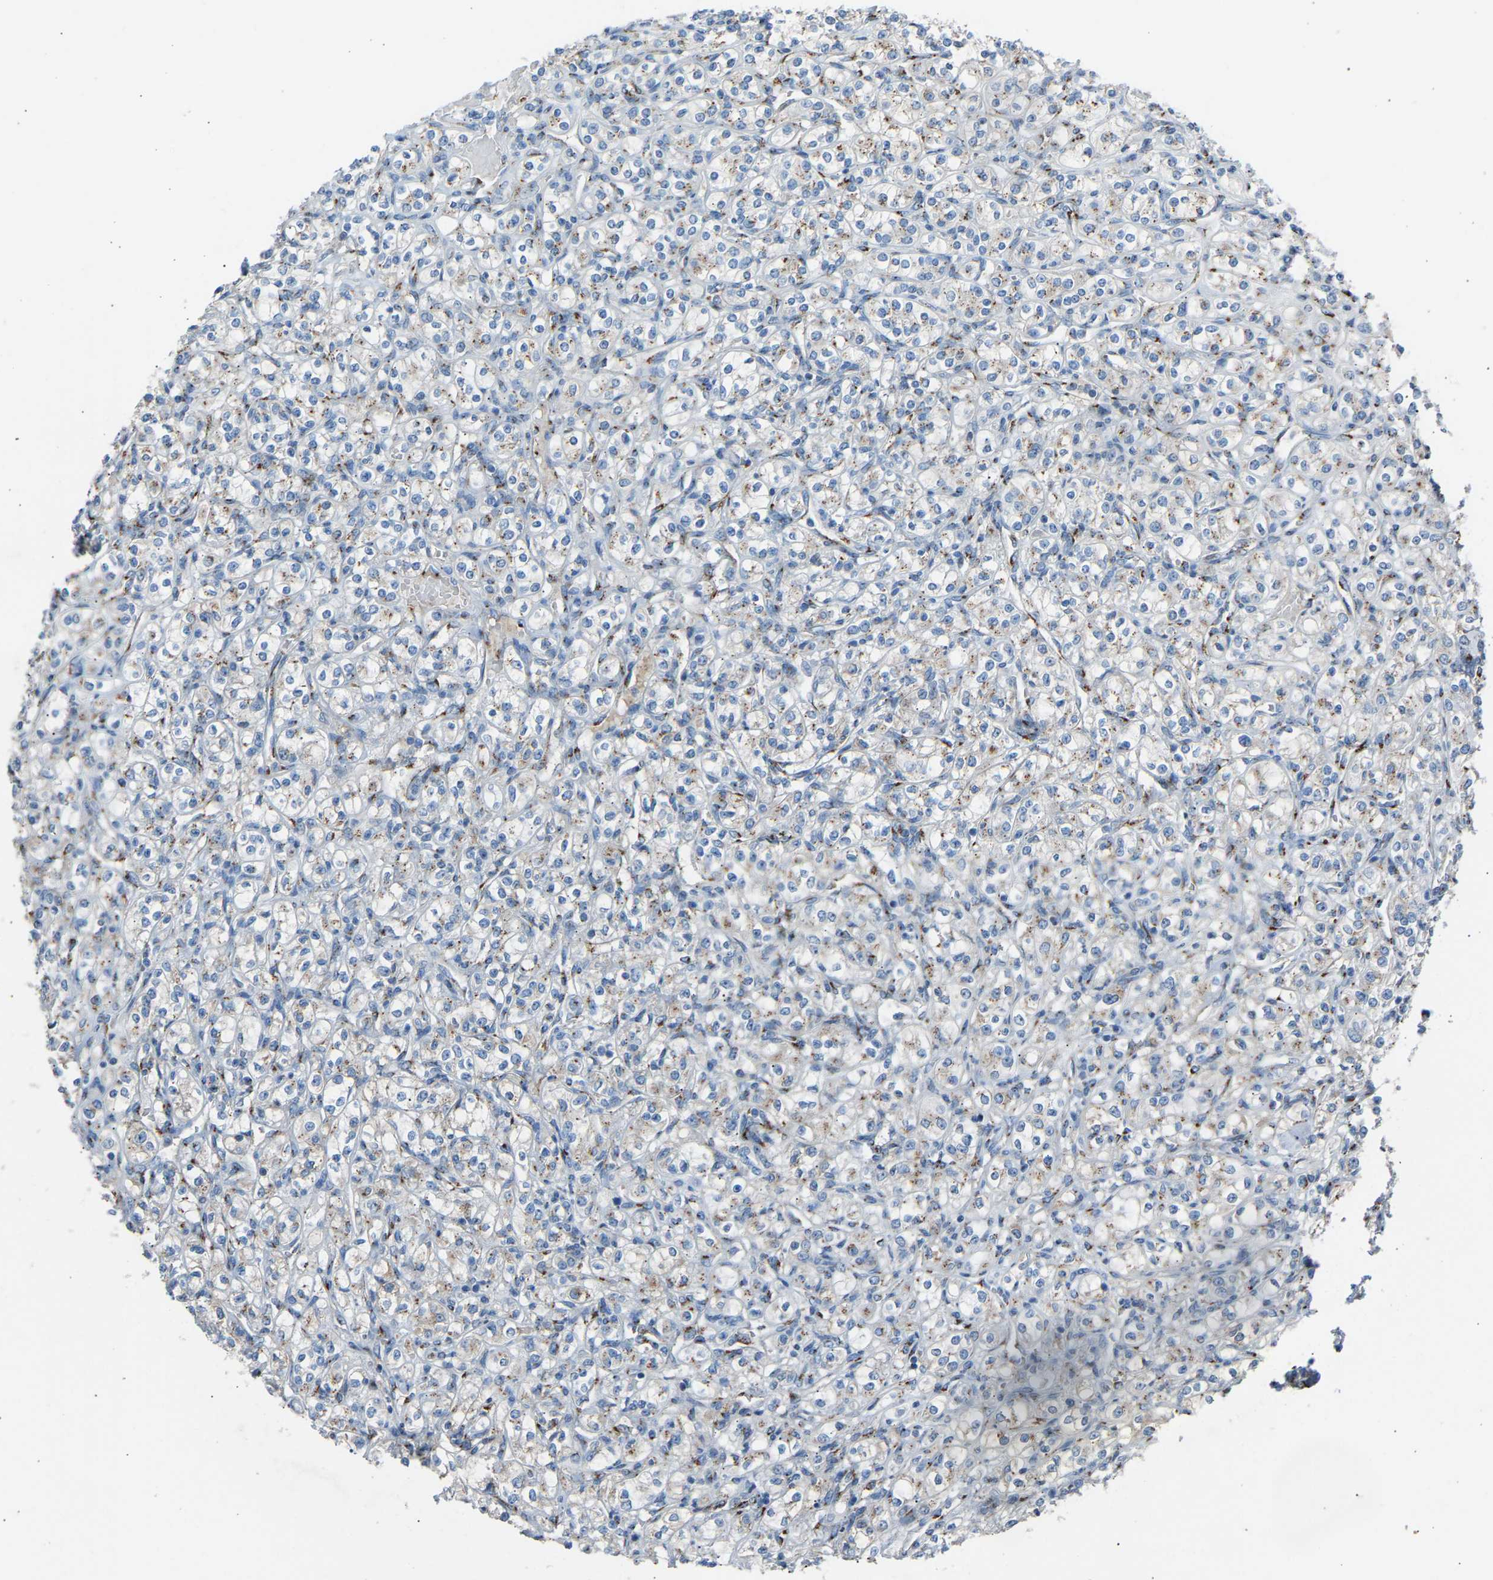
{"staining": {"intensity": "weak", "quantity": "25%-75%", "location": "cytoplasmic/membranous"}, "tissue": "renal cancer", "cell_type": "Tumor cells", "image_type": "cancer", "snomed": [{"axis": "morphology", "description": "Adenocarcinoma, NOS"}, {"axis": "topography", "description": "Kidney"}], "caption": "Renal cancer was stained to show a protein in brown. There is low levels of weak cytoplasmic/membranous staining in about 25%-75% of tumor cells.", "gene": "CYREN", "patient": {"sex": "male", "age": 77}}